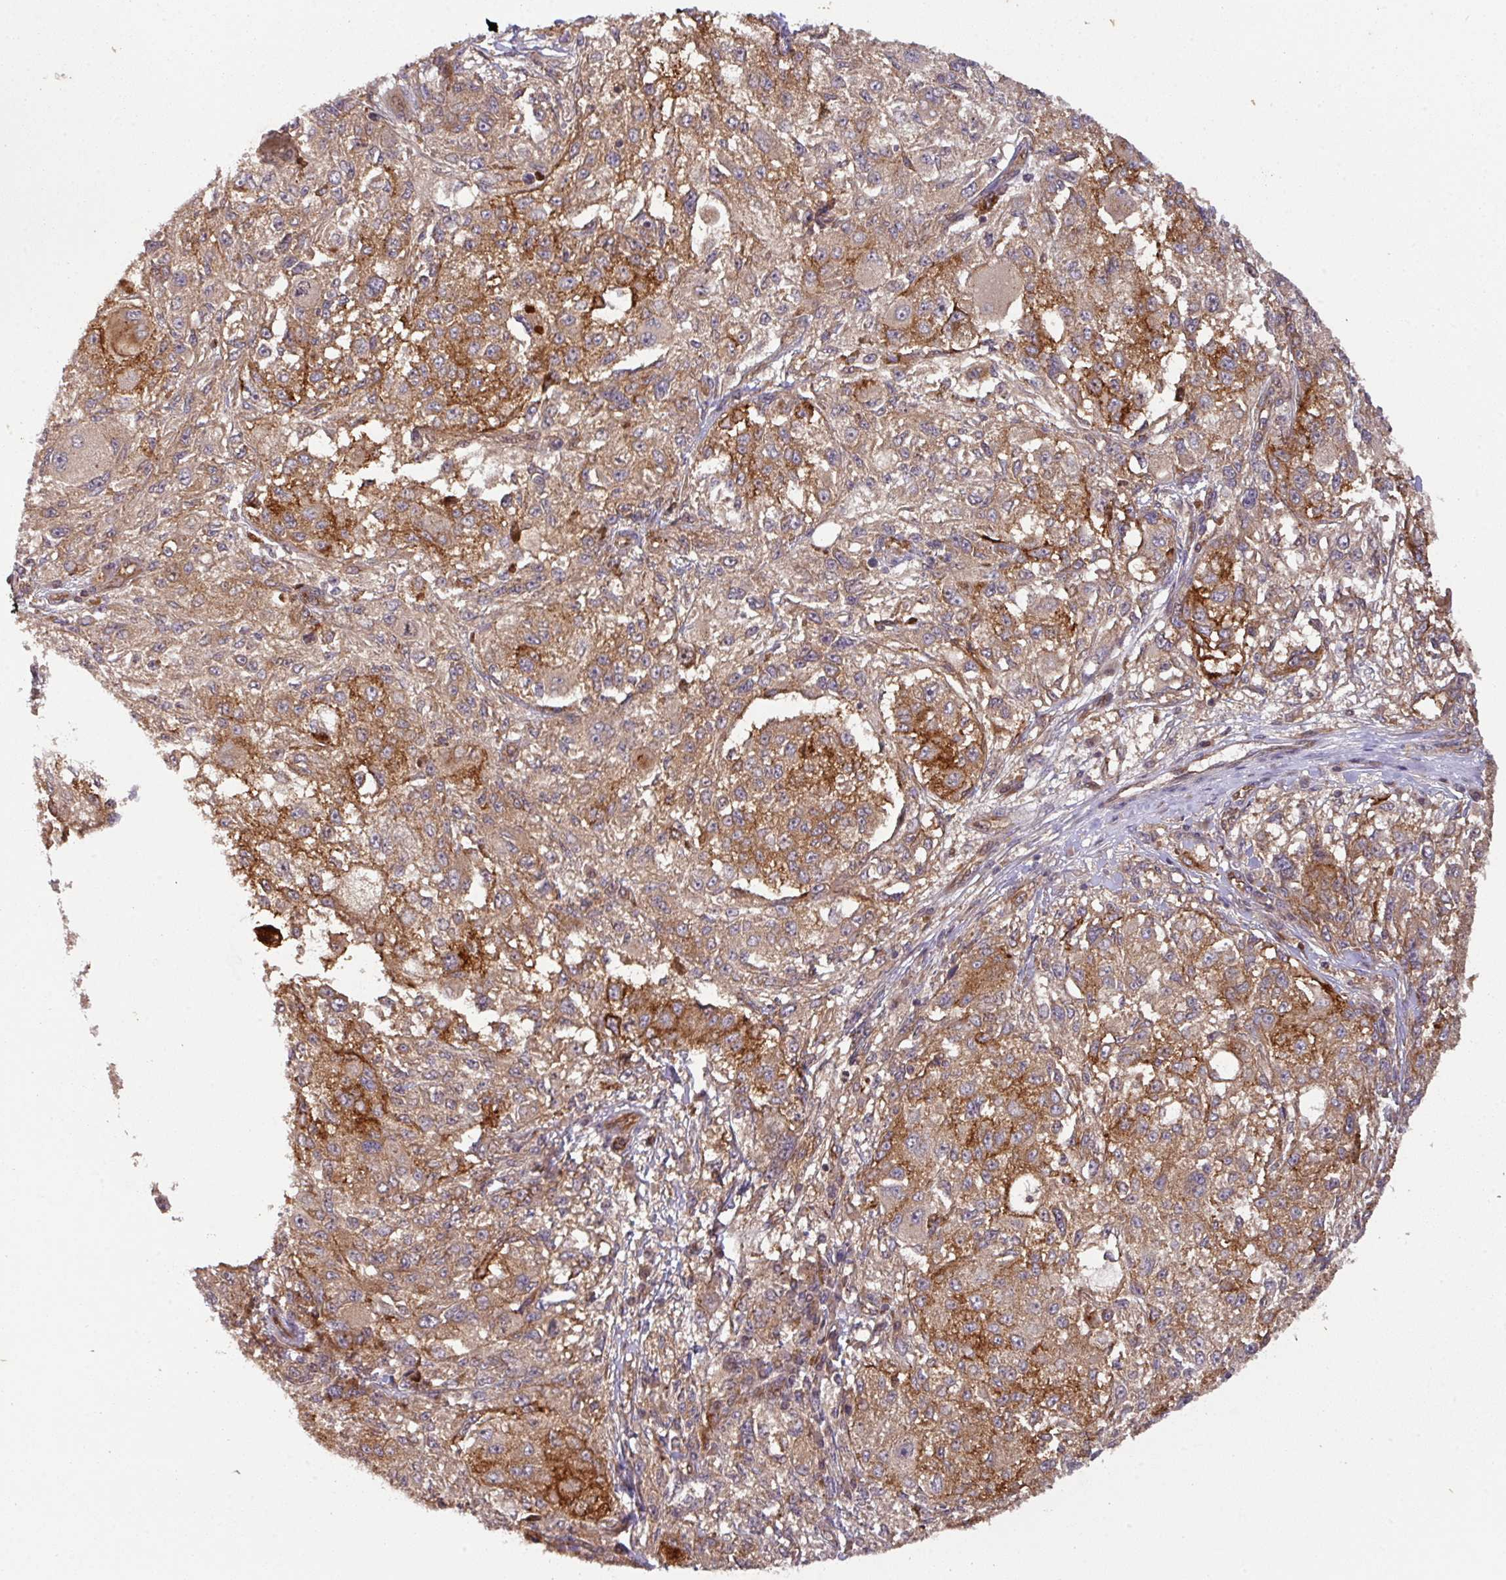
{"staining": {"intensity": "moderate", "quantity": ">75%", "location": "cytoplasmic/membranous"}, "tissue": "melanoma", "cell_type": "Tumor cells", "image_type": "cancer", "snomed": [{"axis": "morphology", "description": "Necrosis, NOS"}, {"axis": "morphology", "description": "Malignant melanoma, NOS"}, {"axis": "topography", "description": "Skin"}], "caption": "Moderate cytoplasmic/membranous expression is present in approximately >75% of tumor cells in melanoma.", "gene": "CYFIP2", "patient": {"sex": "female", "age": 87}}